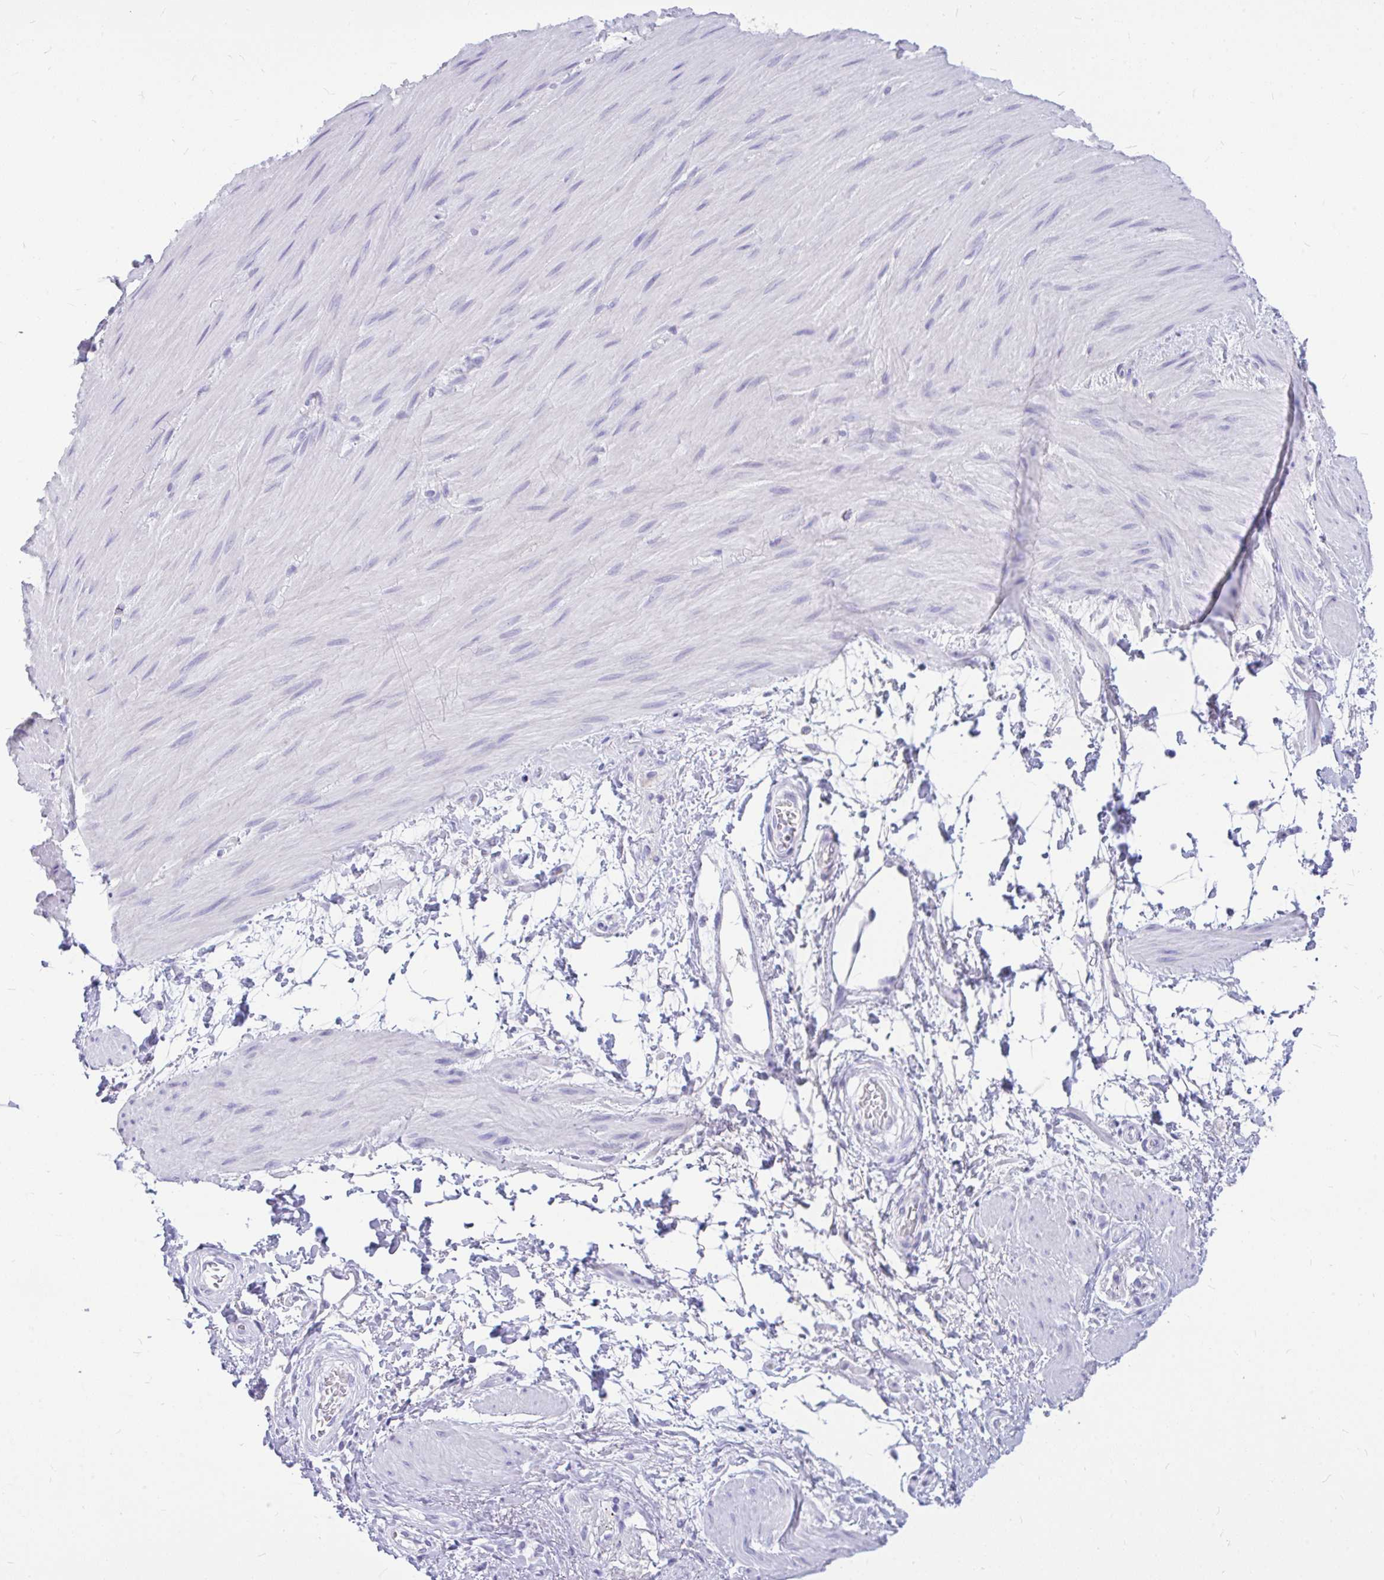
{"staining": {"intensity": "negative", "quantity": "none", "location": "none"}, "tissue": "smooth muscle", "cell_type": "Smooth muscle cells", "image_type": "normal", "snomed": [{"axis": "morphology", "description": "Normal tissue, NOS"}, {"axis": "topography", "description": "Smooth muscle"}, {"axis": "topography", "description": "Rectum"}], "caption": "The IHC image has no significant expression in smooth muscle cells of smooth muscle.", "gene": "MAP1LC3A", "patient": {"sex": "male", "age": 53}}